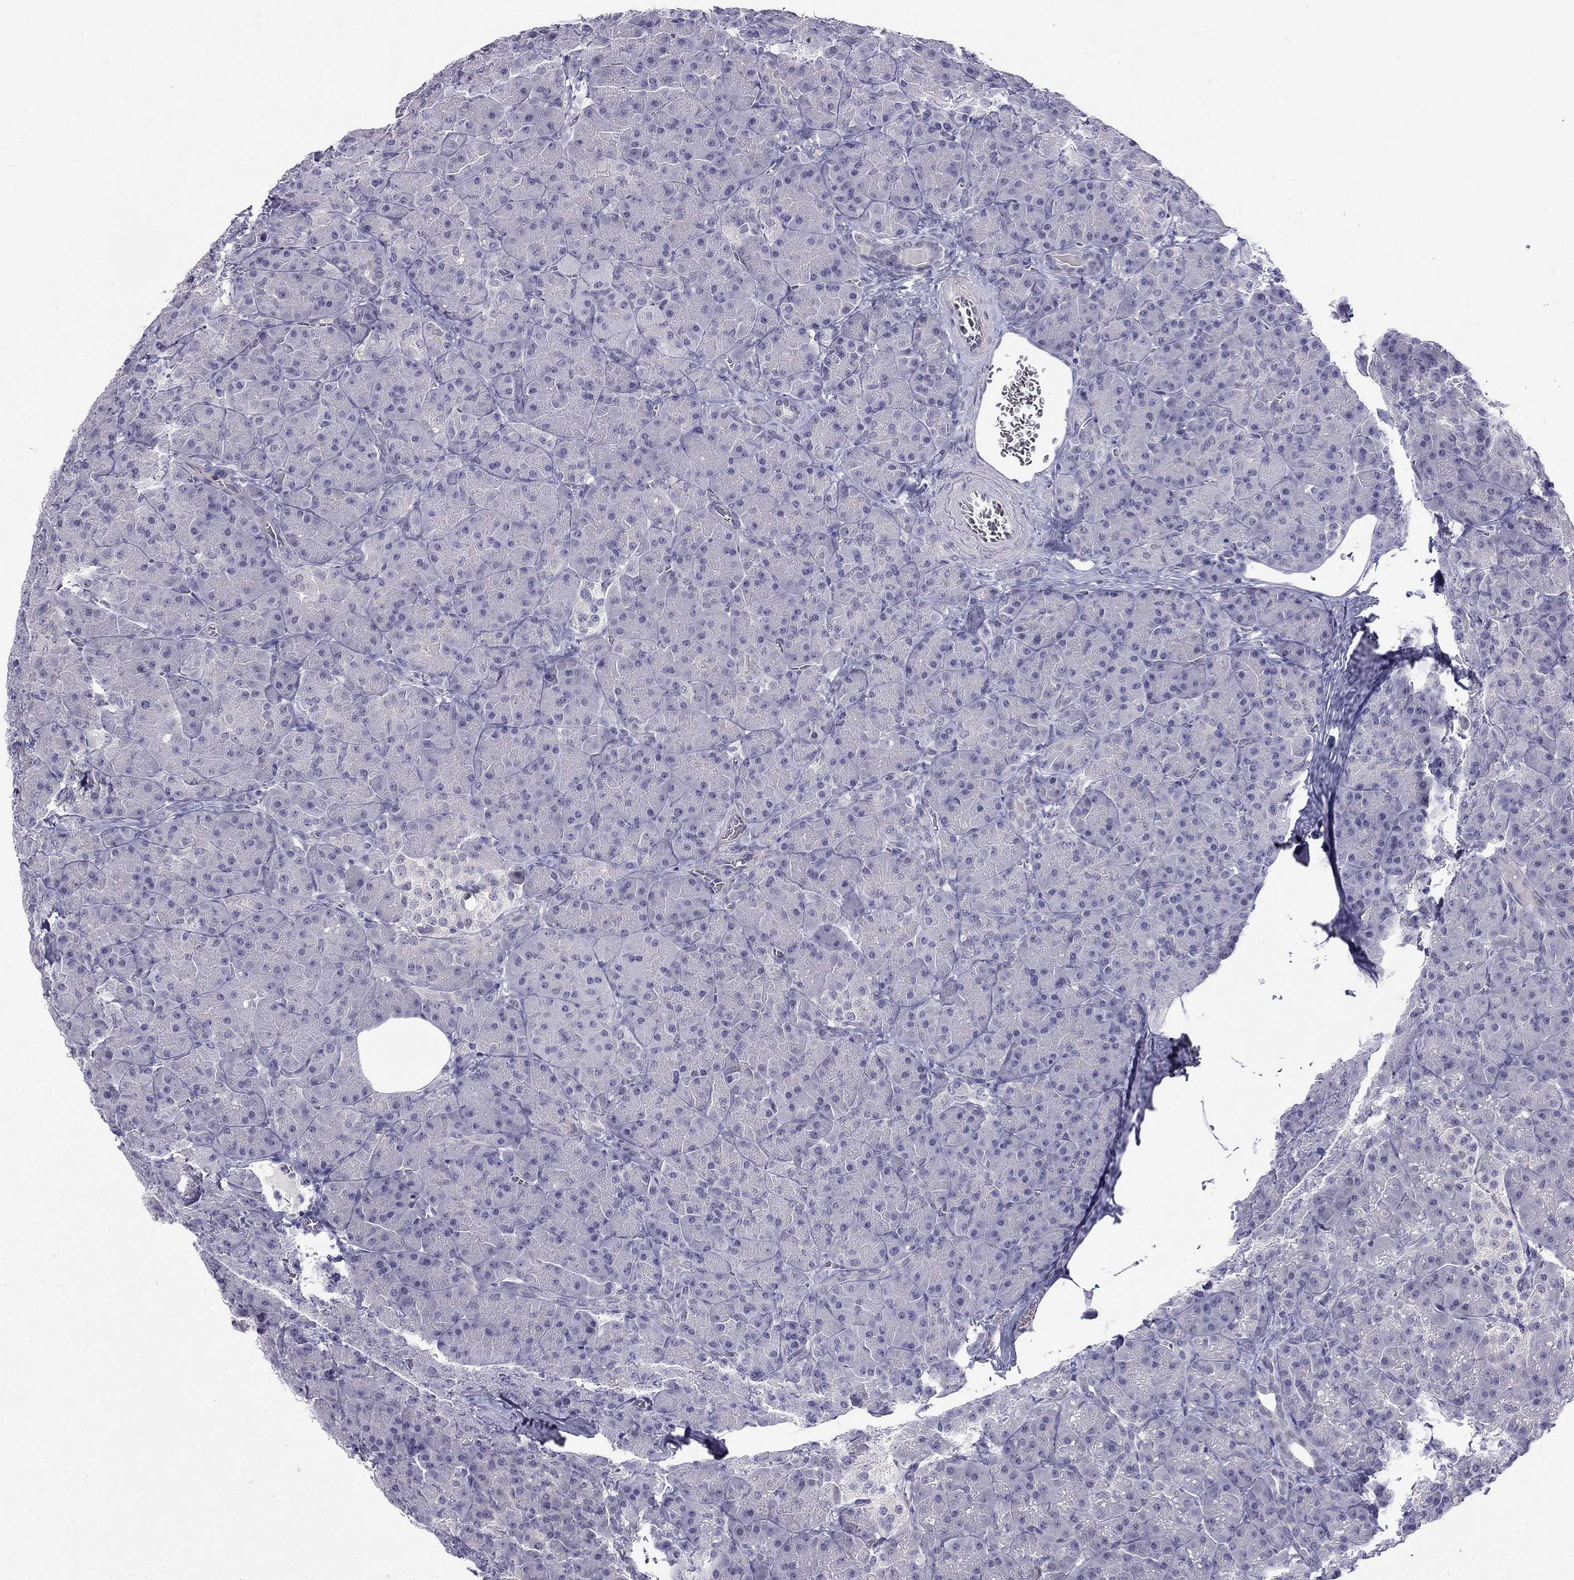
{"staining": {"intensity": "negative", "quantity": "none", "location": "none"}, "tissue": "pancreas", "cell_type": "Exocrine glandular cells", "image_type": "normal", "snomed": [{"axis": "morphology", "description": "Normal tissue, NOS"}, {"axis": "topography", "description": "Pancreas"}], "caption": "Protein analysis of unremarkable pancreas reveals no significant positivity in exocrine glandular cells. (DAB (3,3'-diaminobenzidine) IHC with hematoxylin counter stain).", "gene": "BAG5", "patient": {"sex": "male", "age": 57}}